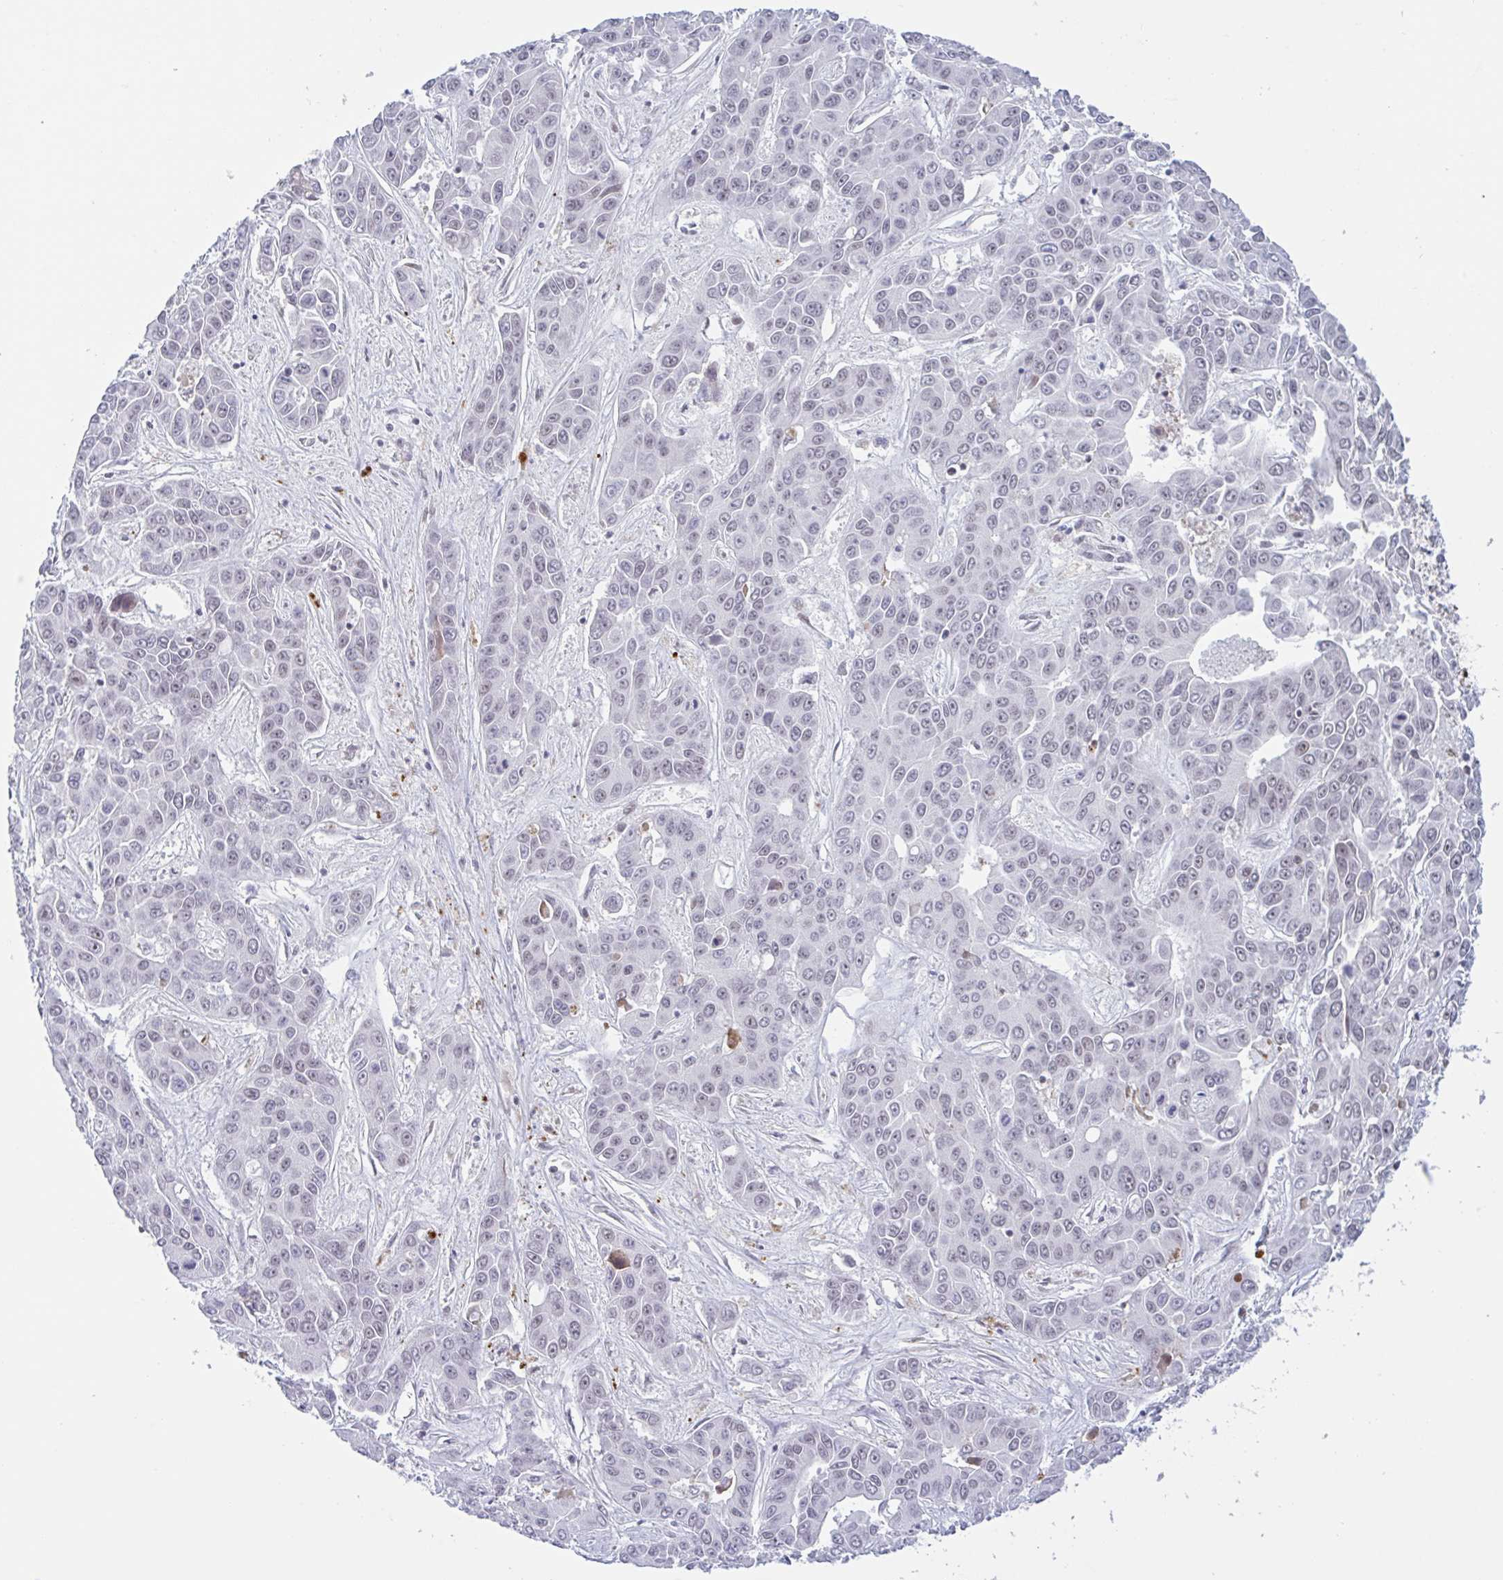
{"staining": {"intensity": "weak", "quantity": "25%-75%", "location": "nuclear"}, "tissue": "liver cancer", "cell_type": "Tumor cells", "image_type": "cancer", "snomed": [{"axis": "morphology", "description": "Cholangiocarcinoma"}, {"axis": "topography", "description": "Liver"}], "caption": "Cholangiocarcinoma (liver) stained with a brown dye exhibits weak nuclear positive expression in approximately 25%-75% of tumor cells.", "gene": "PLG", "patient": {"sex": "female", "age": 52}}